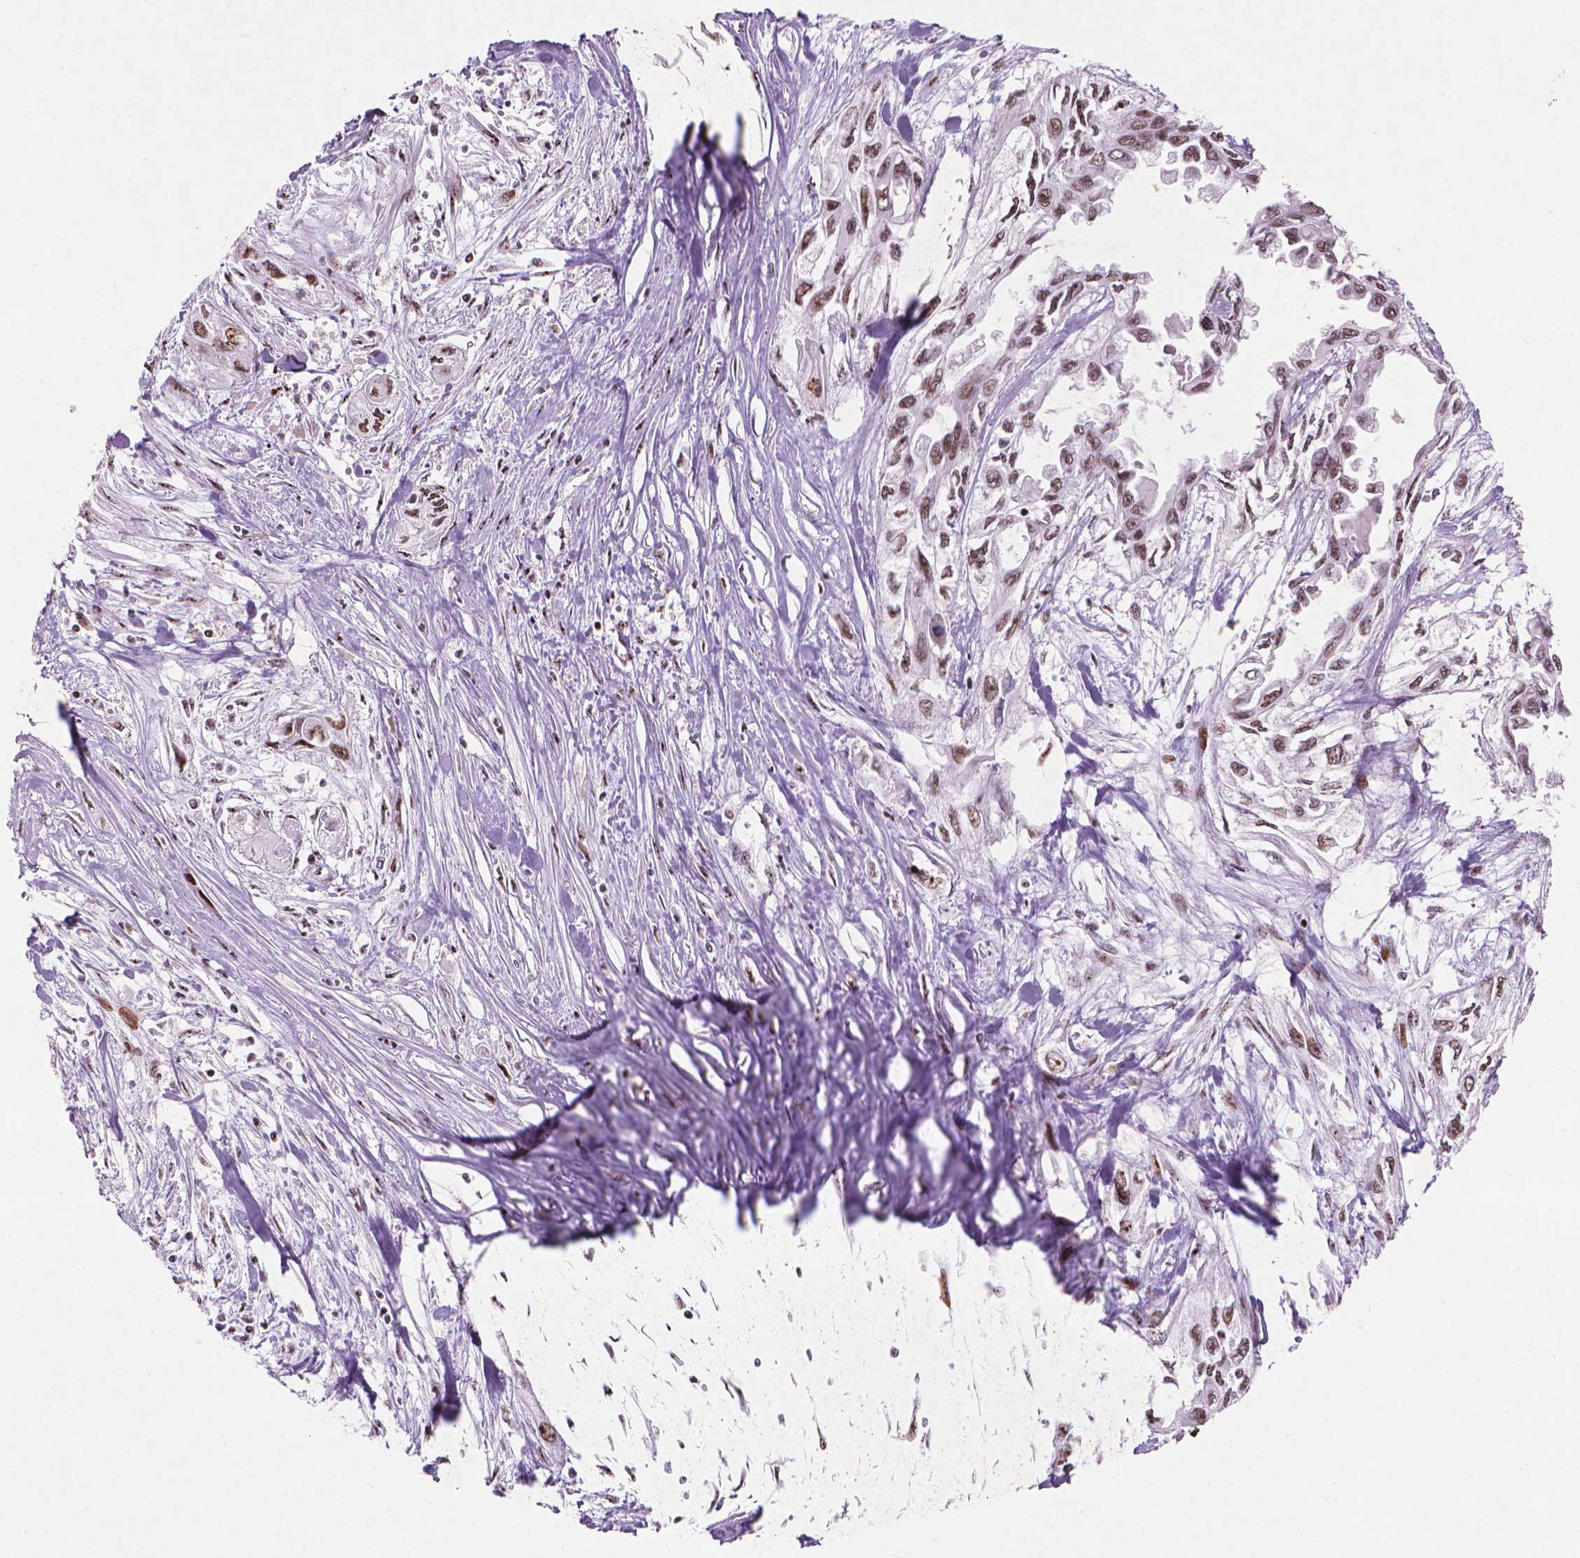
{"staining": {"intensity": "moderate", "quantity": ">75%", "location": "nuclear"}, "tissue": "pancreatic cancer", "cell_type": "Tumor cells", "image_type": "cancer", "snomed": [{"axis": "morphology", "description": "Adenocarcinoma, NOS"}, {"axis": "topography", "description": "Pancreas"}], "caption": "Human adenocarcinoma (pancreatic) stained for a protein (brown) demonstrates moderate nuclear positive expression in about >75% of tumor cells.", "gene": "HES7", "patient": {"sex": "female", "age": 55}}